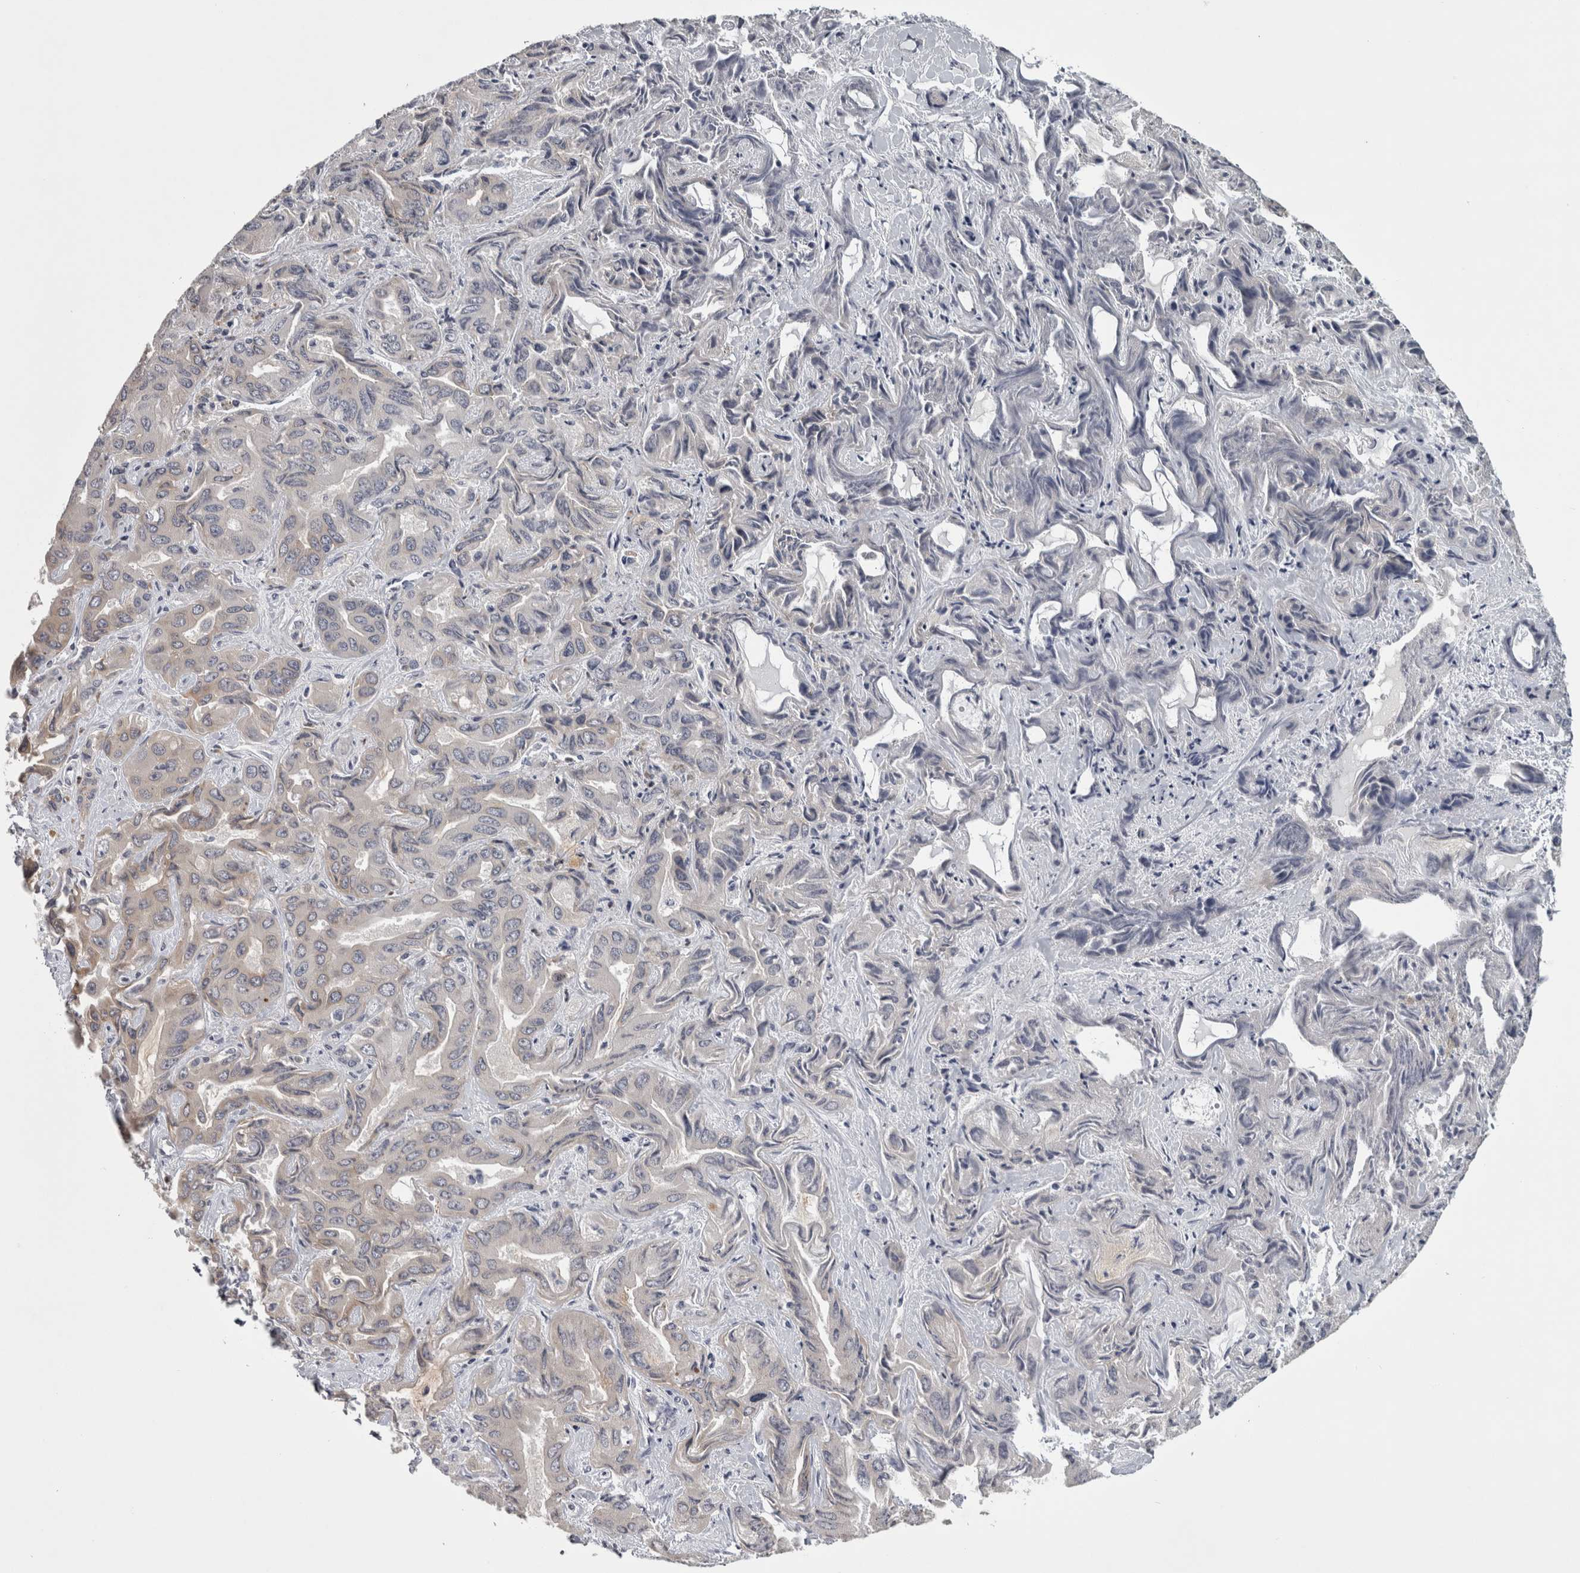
{"staining": {"intensity": "weak", "quantity": "25%-75%", "location": "cytoplasmic/membranous"}, "tissue": "liver cancer", "cell_type": "Tumor cells", "image_type": "cancer", "snomed": [{"axis": "morphology", "description": "Cholangiocarcinoma"}, {"axis": "topography", "description": "Liver"}], "caption": "Weak cytoplasmic/membranous positivity for a protein is appreciated in about 25%-75% of tumor cells of cholangiocarcinoma (liver) using IHC.", "gene": "PRKCI", "patient": {"sex": "female", "age": 52}}